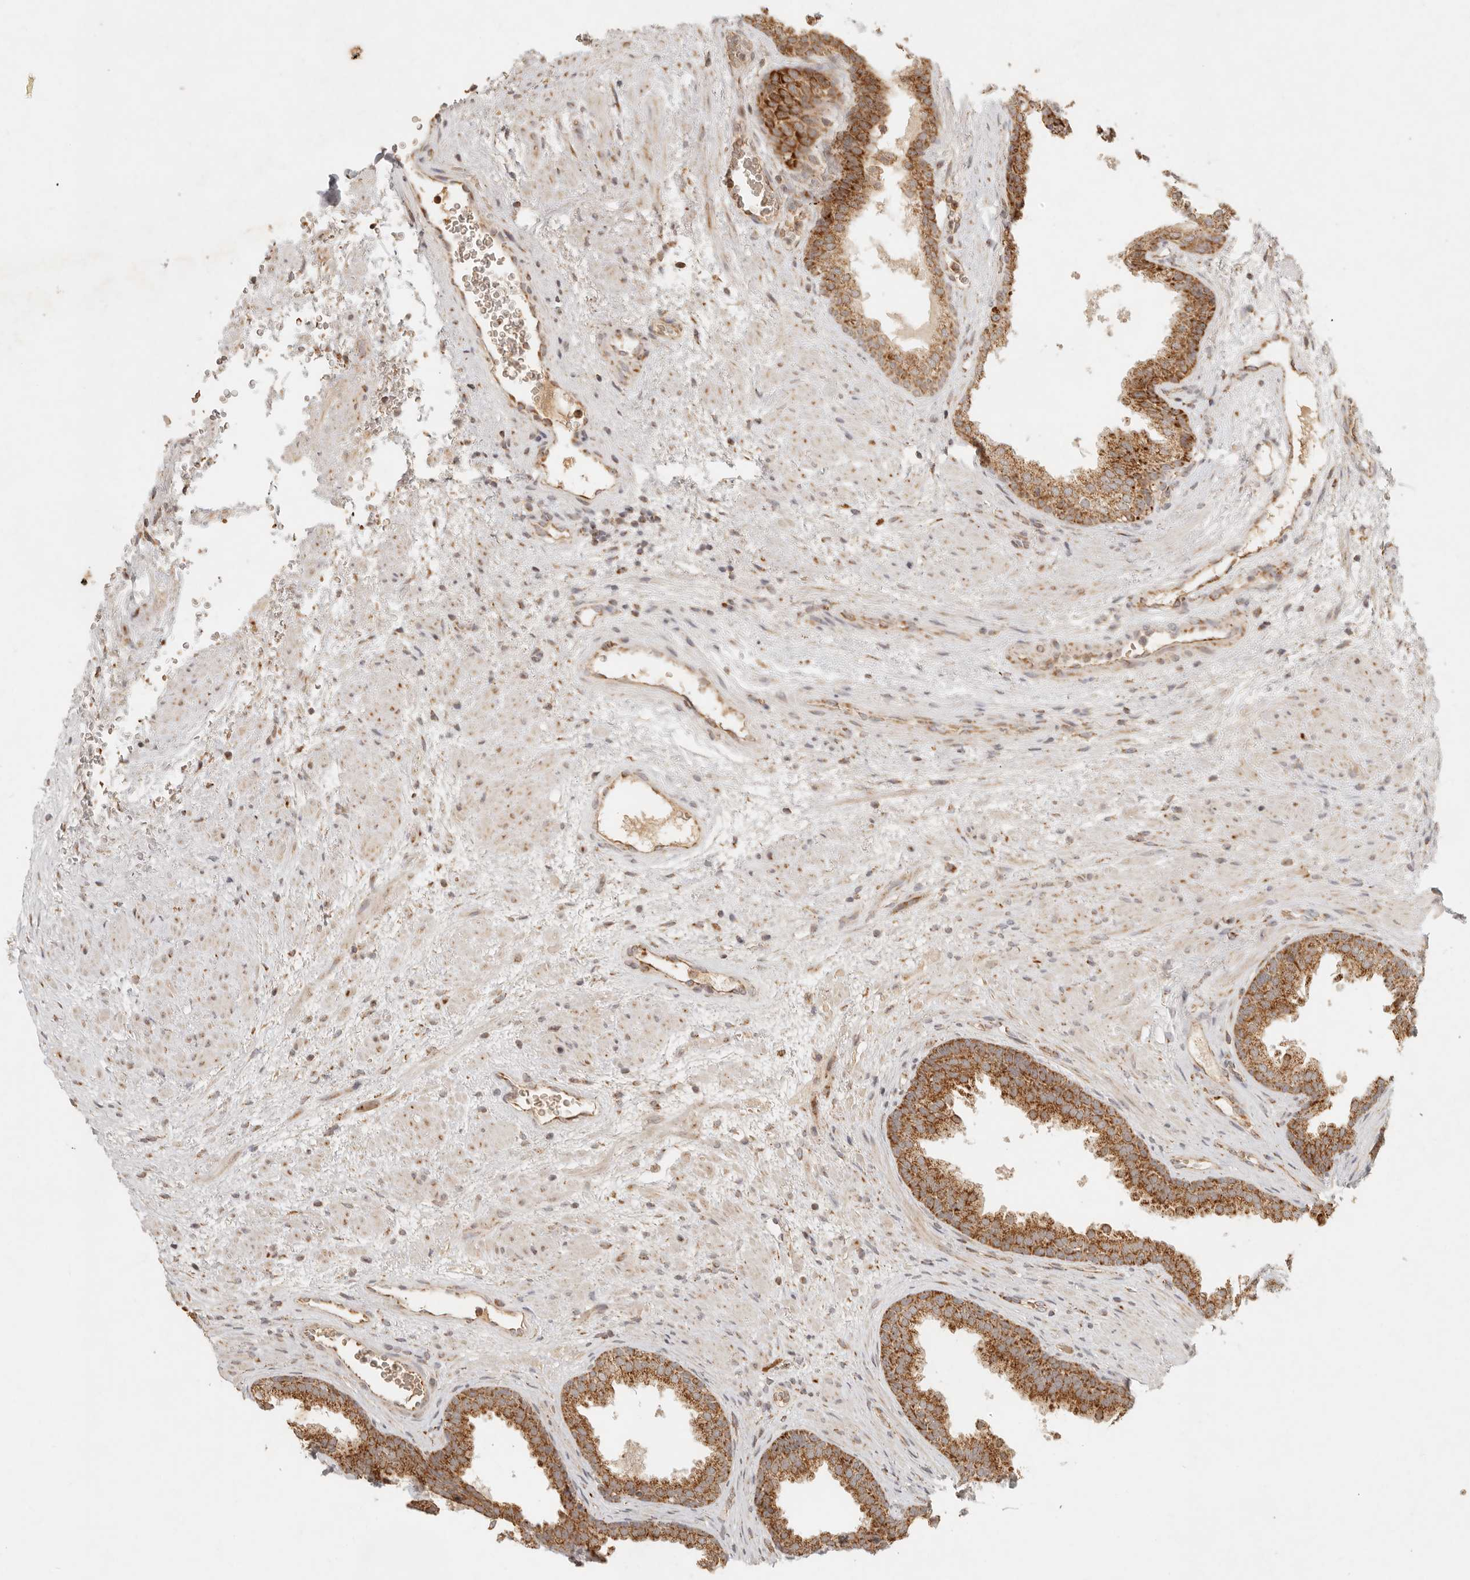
{"staining": {"intensity": "moderate", "quantity": "25%-75%", "location": "cytoplasmic/membranous"}, "tissue": "prostate", "cell_type": "Glandular cells", "image_type": "normal", "snomed": [{"axis": "morphology", "description": "Normal tissue, NOS"}, {"axis": "topography", "description": "Prostate"}], "caption": "Prostate stained with DAB immunohistochemistry (IHC) shows medium levels of moderate cytoplasmic/membranous expression in approximately 25%-75% of glandular cells. (DAB (3,3'-diaminobenzidine) IHC with brightfield microscopy, high magnification).", "gene": "MRPL55", "patient": {"sex": "male", "age": 76}}